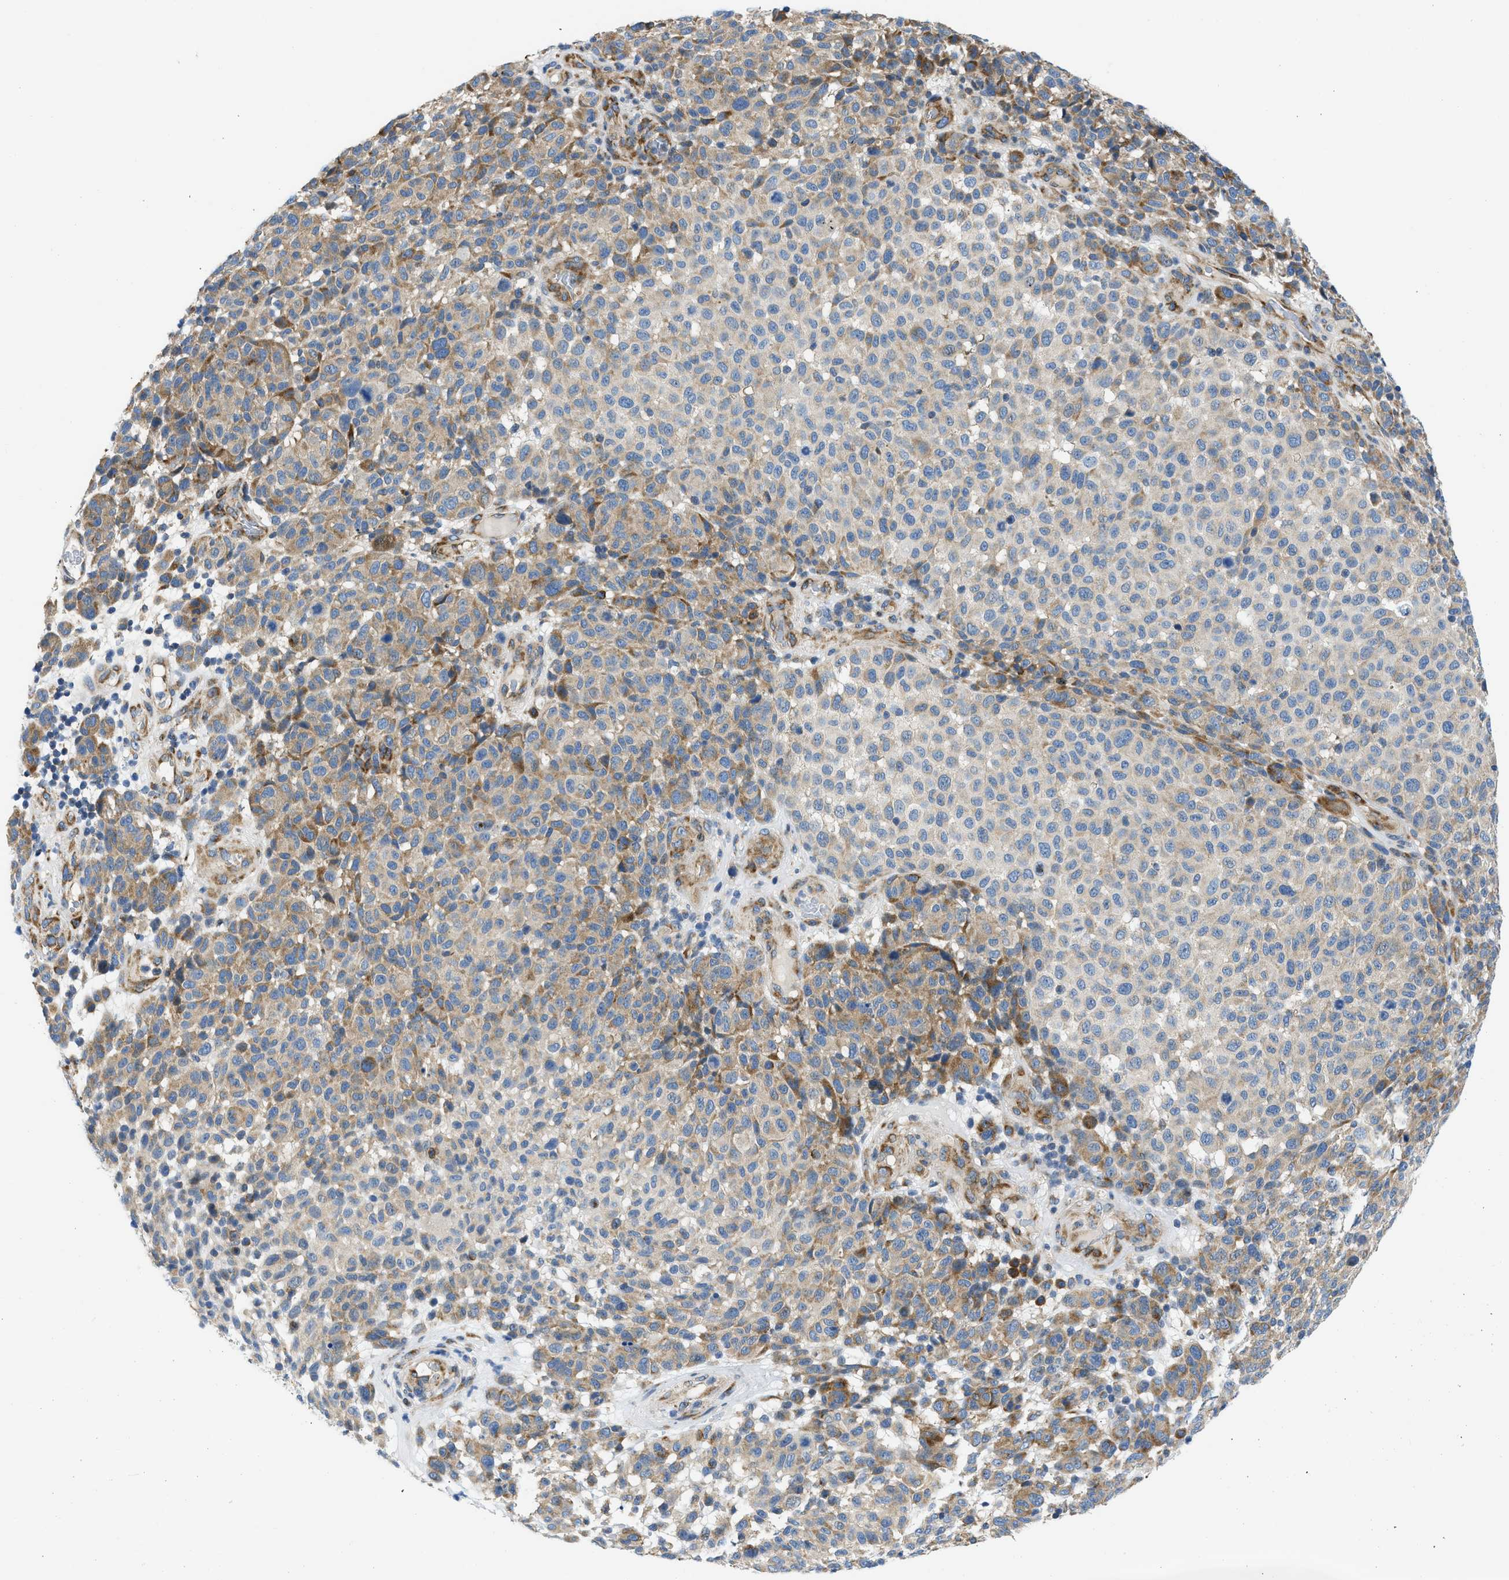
{"staining": {"intensity": "moderate", "quantity": "25%-75%", "location": "cytoplasmic/membranous"}, "tissue": "melanoma", "cell_type": "Tumor cells", "image_type": "cancer", "snomed": [{"axis": "morphology", "description": "Malignant melanoma, NOS"}, {"axis": "topography", "description": "Skin"}], "caption": "This micrograph reveals malignant melanoma stained with IHC to label a protein in brown. The cytoplasmic/membranous of tumor cells show moderate positivity for the protein. Nuclei are counter-stained blue.", "gene": "CAMKK2", "patient": {"sex": "male", "age": 59}}